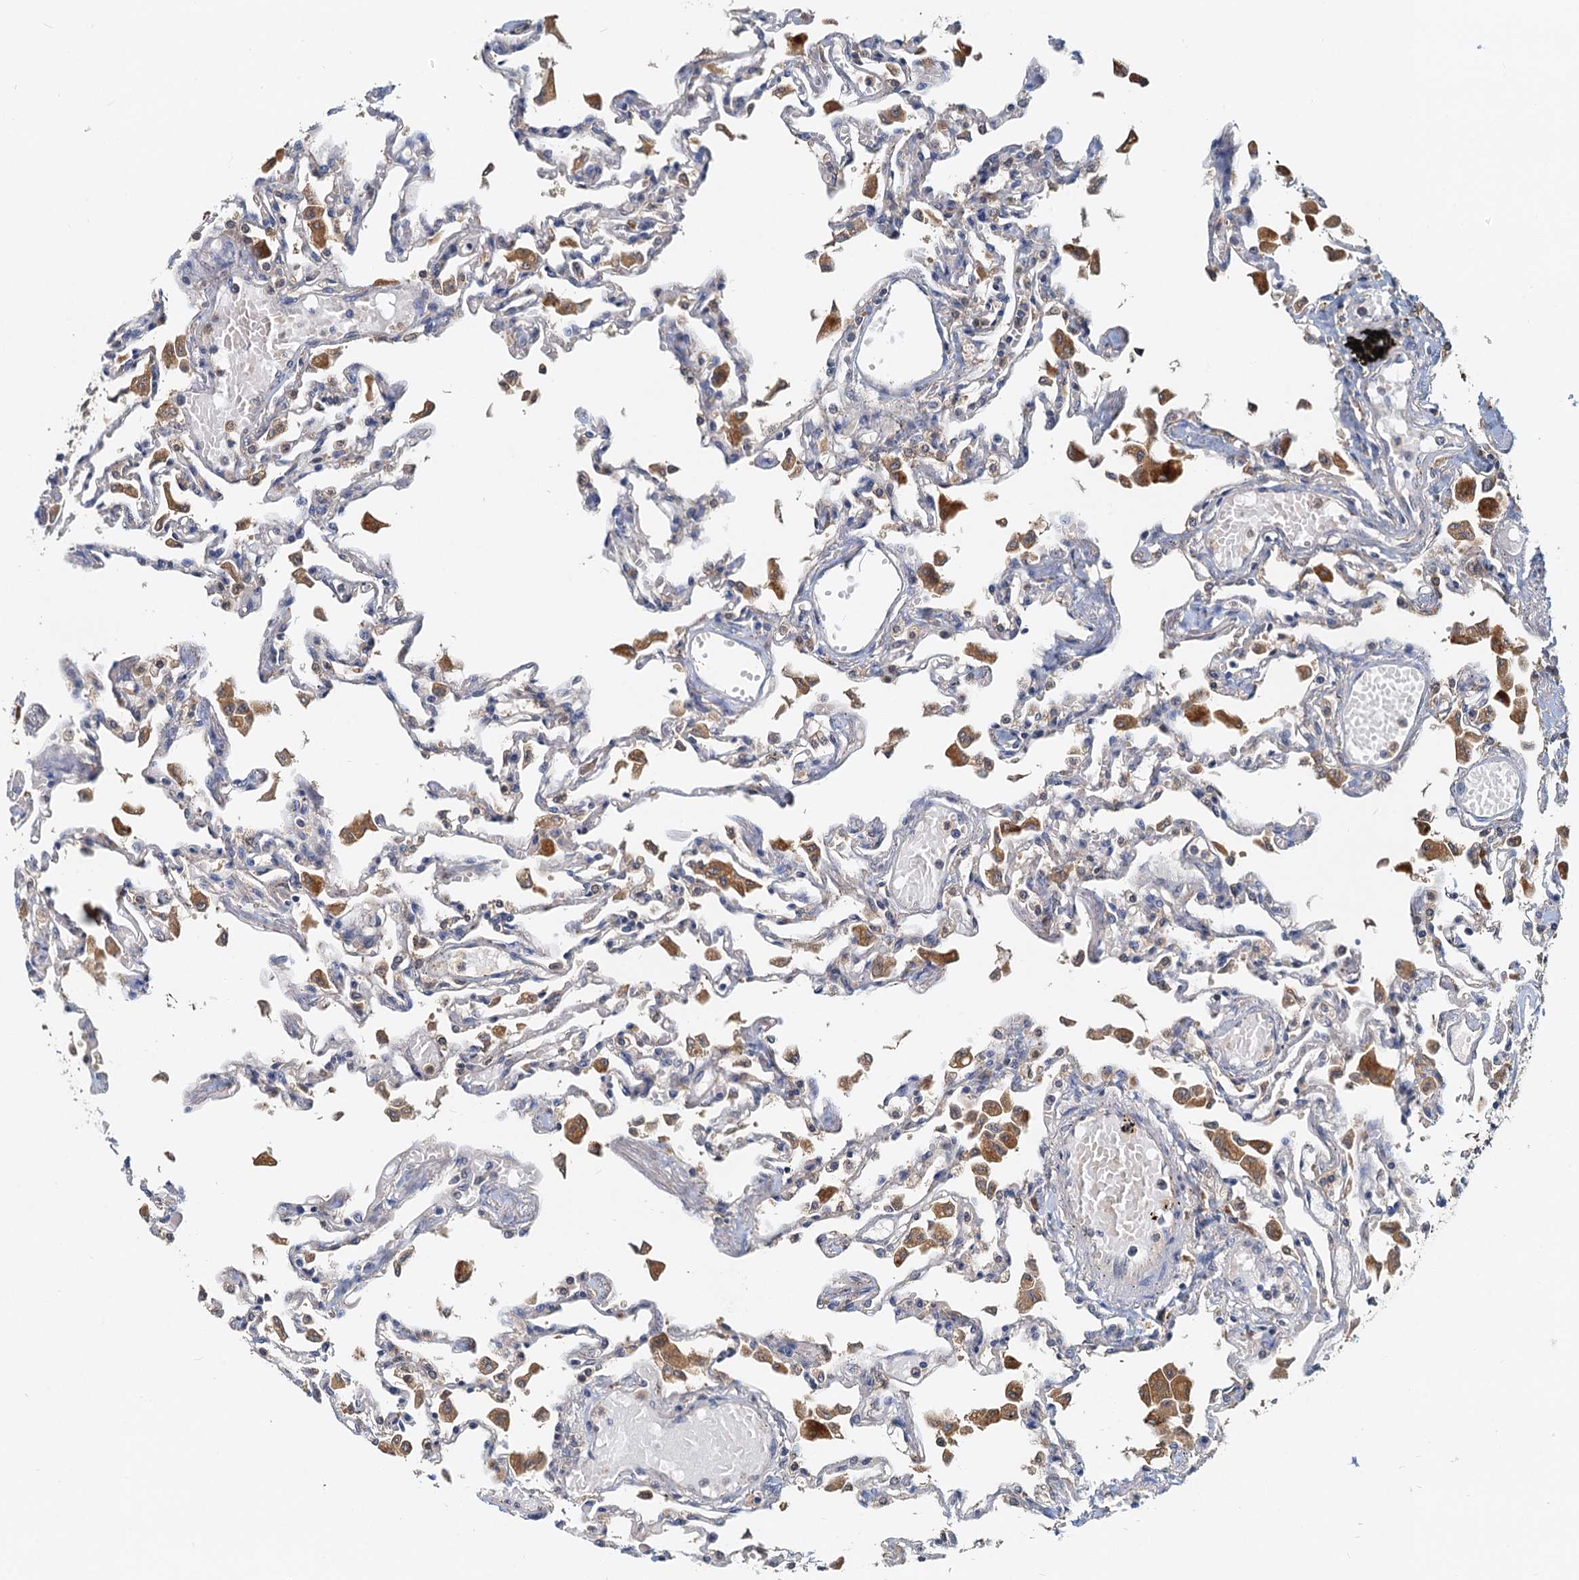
{"staining": {"intensity": "negative", "quantity": "none", "location": "none"}, "tissue": "lung", "cell_type": "Alveolar cells", "image_type": "normal", "snomed": [{"axis": "morphology", "description": "Normal tissue, NOS"}, {"axis": "topography", "description": "Bronchus"}, {"axis": "topography", "description": "Lung"}], "caption": "Lung stained for a protein using IHC exhibits no expression alveolar cells.", "gene": "TOLLIP", "patient": {"sex": "female", "age": 49}}